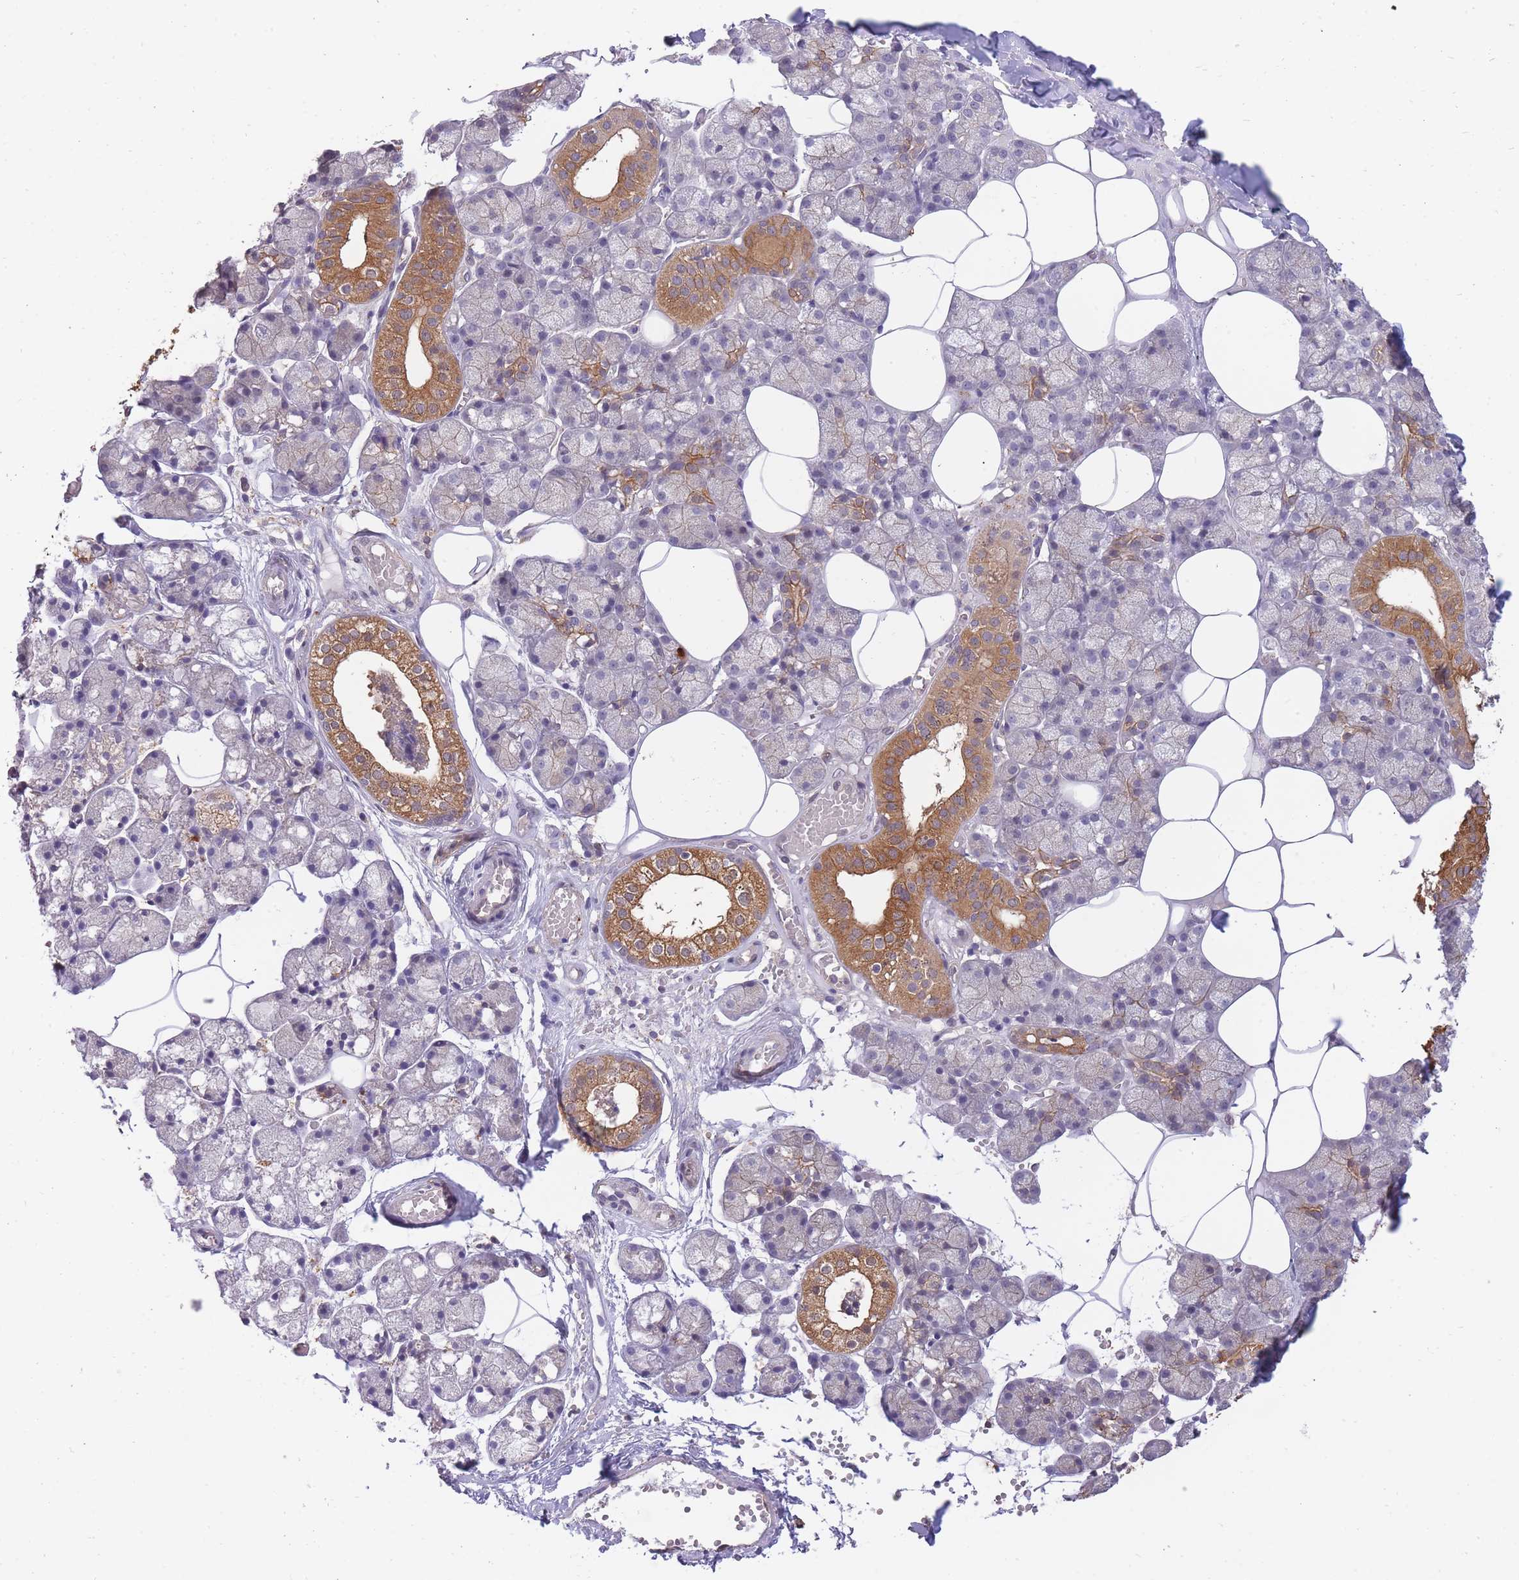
{"staining": {"intensity": "moderate", "quantity": "25%-75%", "location": "cytoplasmic/membranous"}, "tissue": "salivary gland", "cell_type": "Glandular cells", "image_type": "normal", "snomed": [{"axis": "morphology", "description": "Normal tissue, NOS"}, {"axis": "topography", "description": "Salivary gland"}], "caption": "This micrograph displays immunohistochemistry staining of benign salivary gland, with medium moderate cytoplasmic/membranous staining in about 25%-75% of glandular cells.", "gene": "SMC6", "patient": {"sex": "male", "age": 62}}